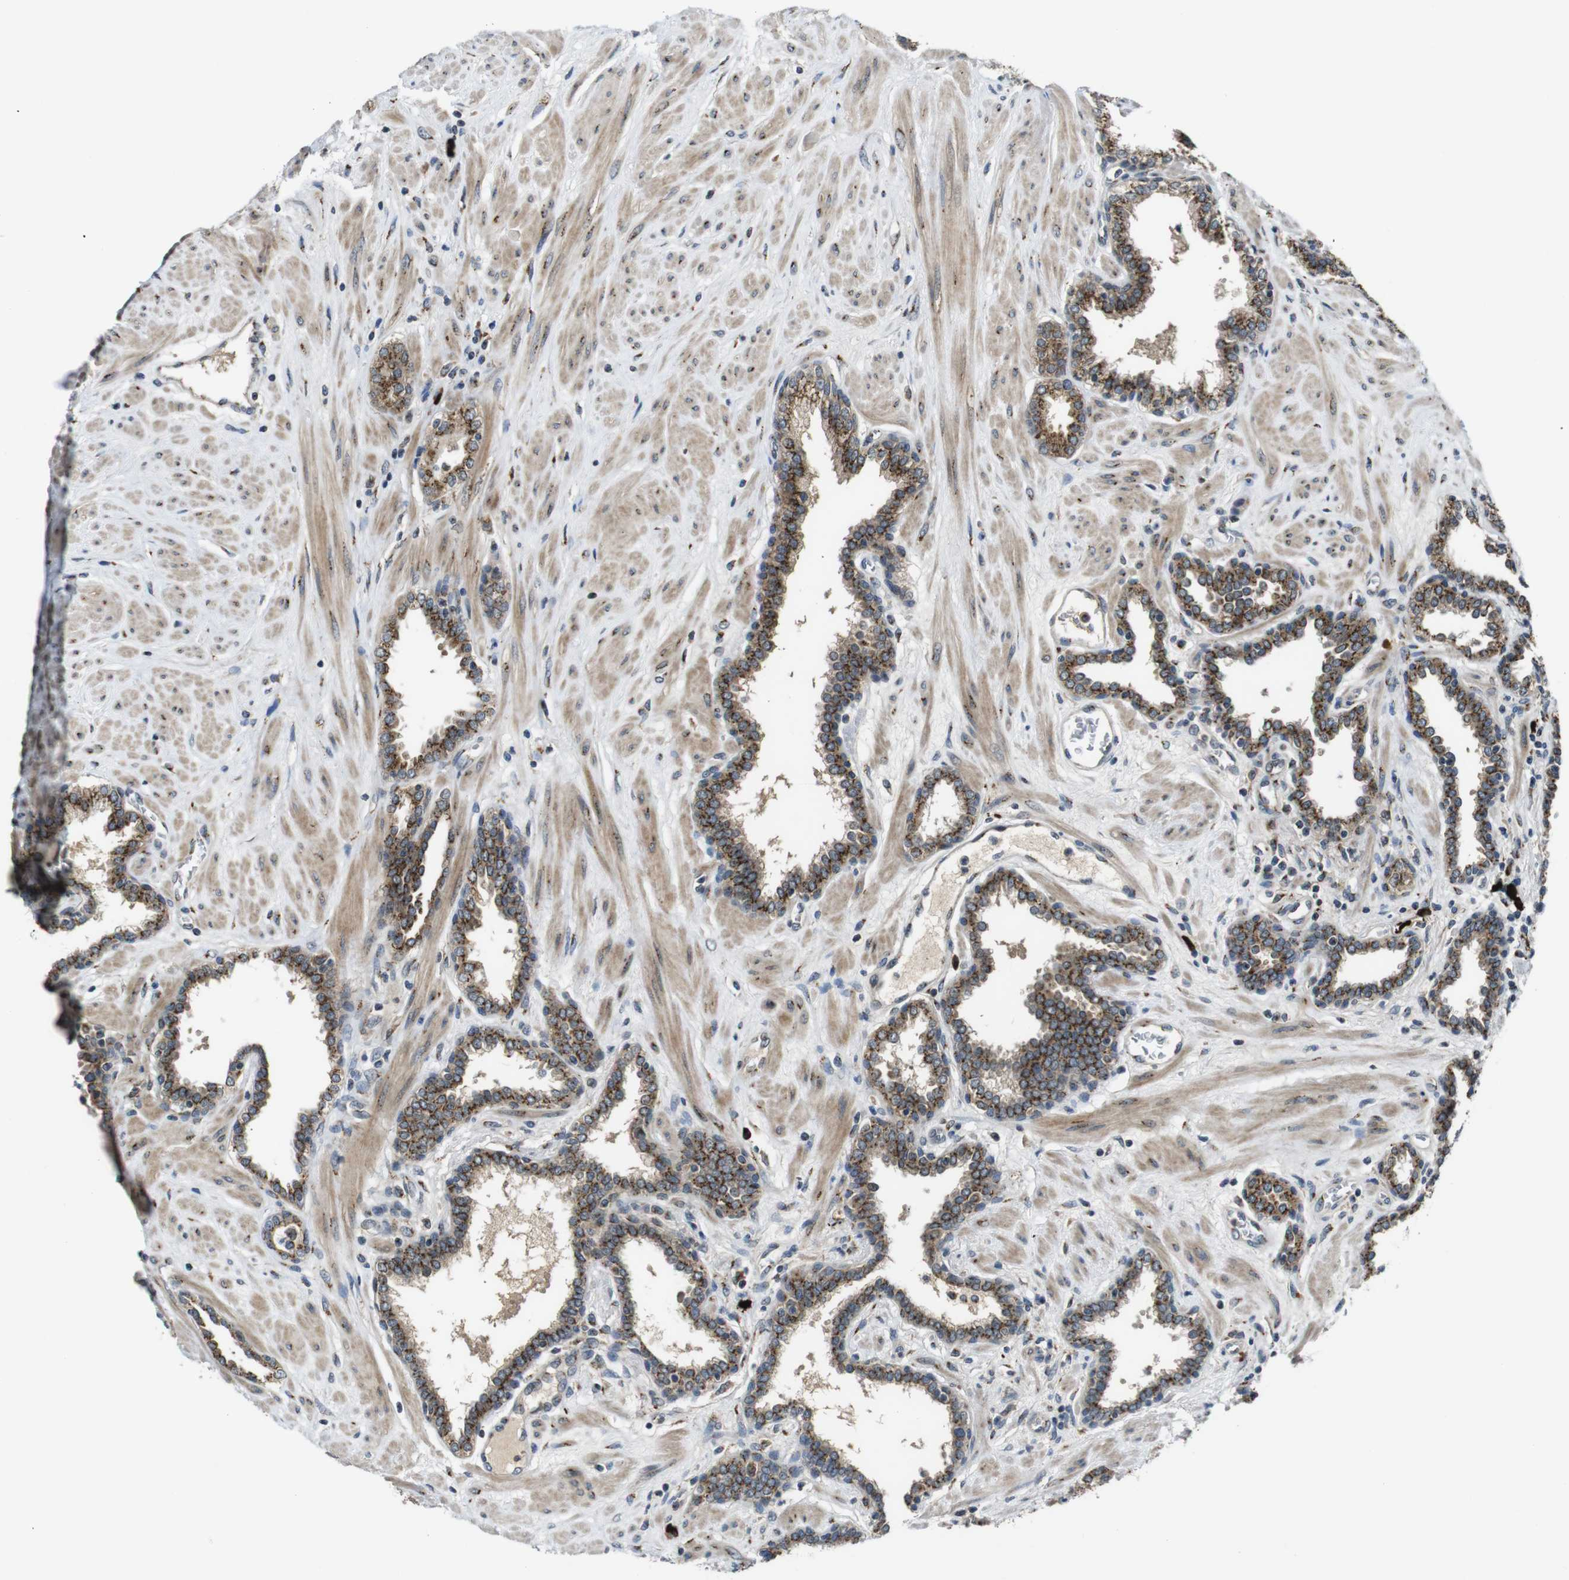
{"staining": {"intensity": "moderate", "quantity": ">75%", "location": "cytoplasmic/membranous"}, "tissue": "prostate", "cell_type": "Glandular cells", "image_type": "normal", "snomed": [{"axis": "morphology", "description": "Normal tissue, NOS"}, {"axis": "topography", "description": "Prostate"}], "caption": "This image displays immunohistochemistry (IHC) staining of benign prostate, with medium moderate cytoplasmic/membranous staining in about >75% of glandular cells.", "gene": "ZFPL1", "patient": {"sex": "male", "age": 51}}